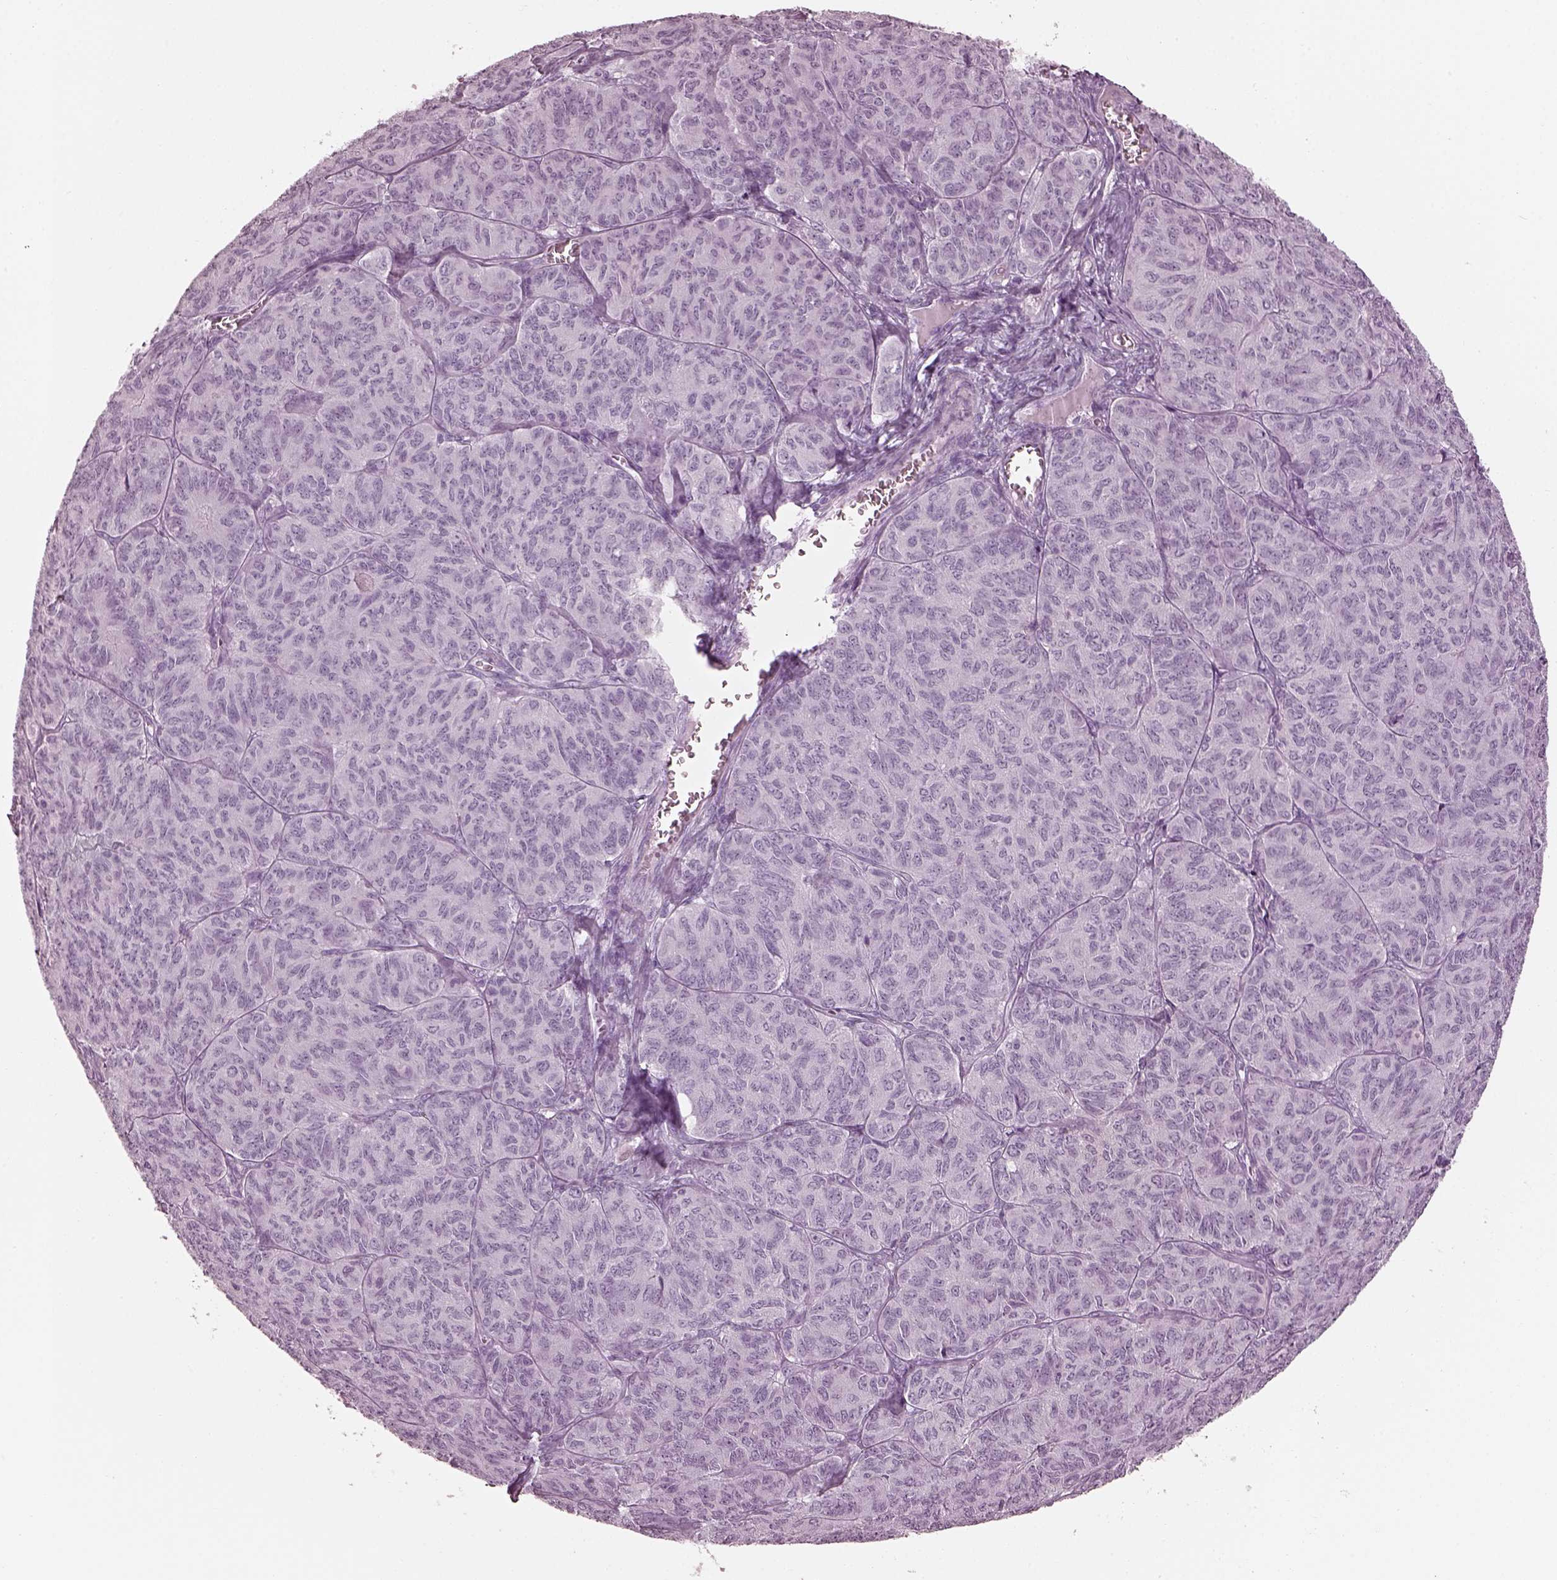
{"staining": {"intensity": "negative", "quantity": "none", "location": "none"}, "tissue": "ovarian cancer", "cell_type": "Tumor cells", "image_type": "cancer", "snomed": [{"axis": "morphology", "description": "Carcinoma, endometroid"}, {"axis": "topography", "description": "Ovary"}], "caption": "Ovarian cancer (endometroid carcinoma) was stained to show a protein in brown. There is no significant staining in tumor cells.", "gene": "TCHHL1", "patient": {"sex": "female", "age": 80}}